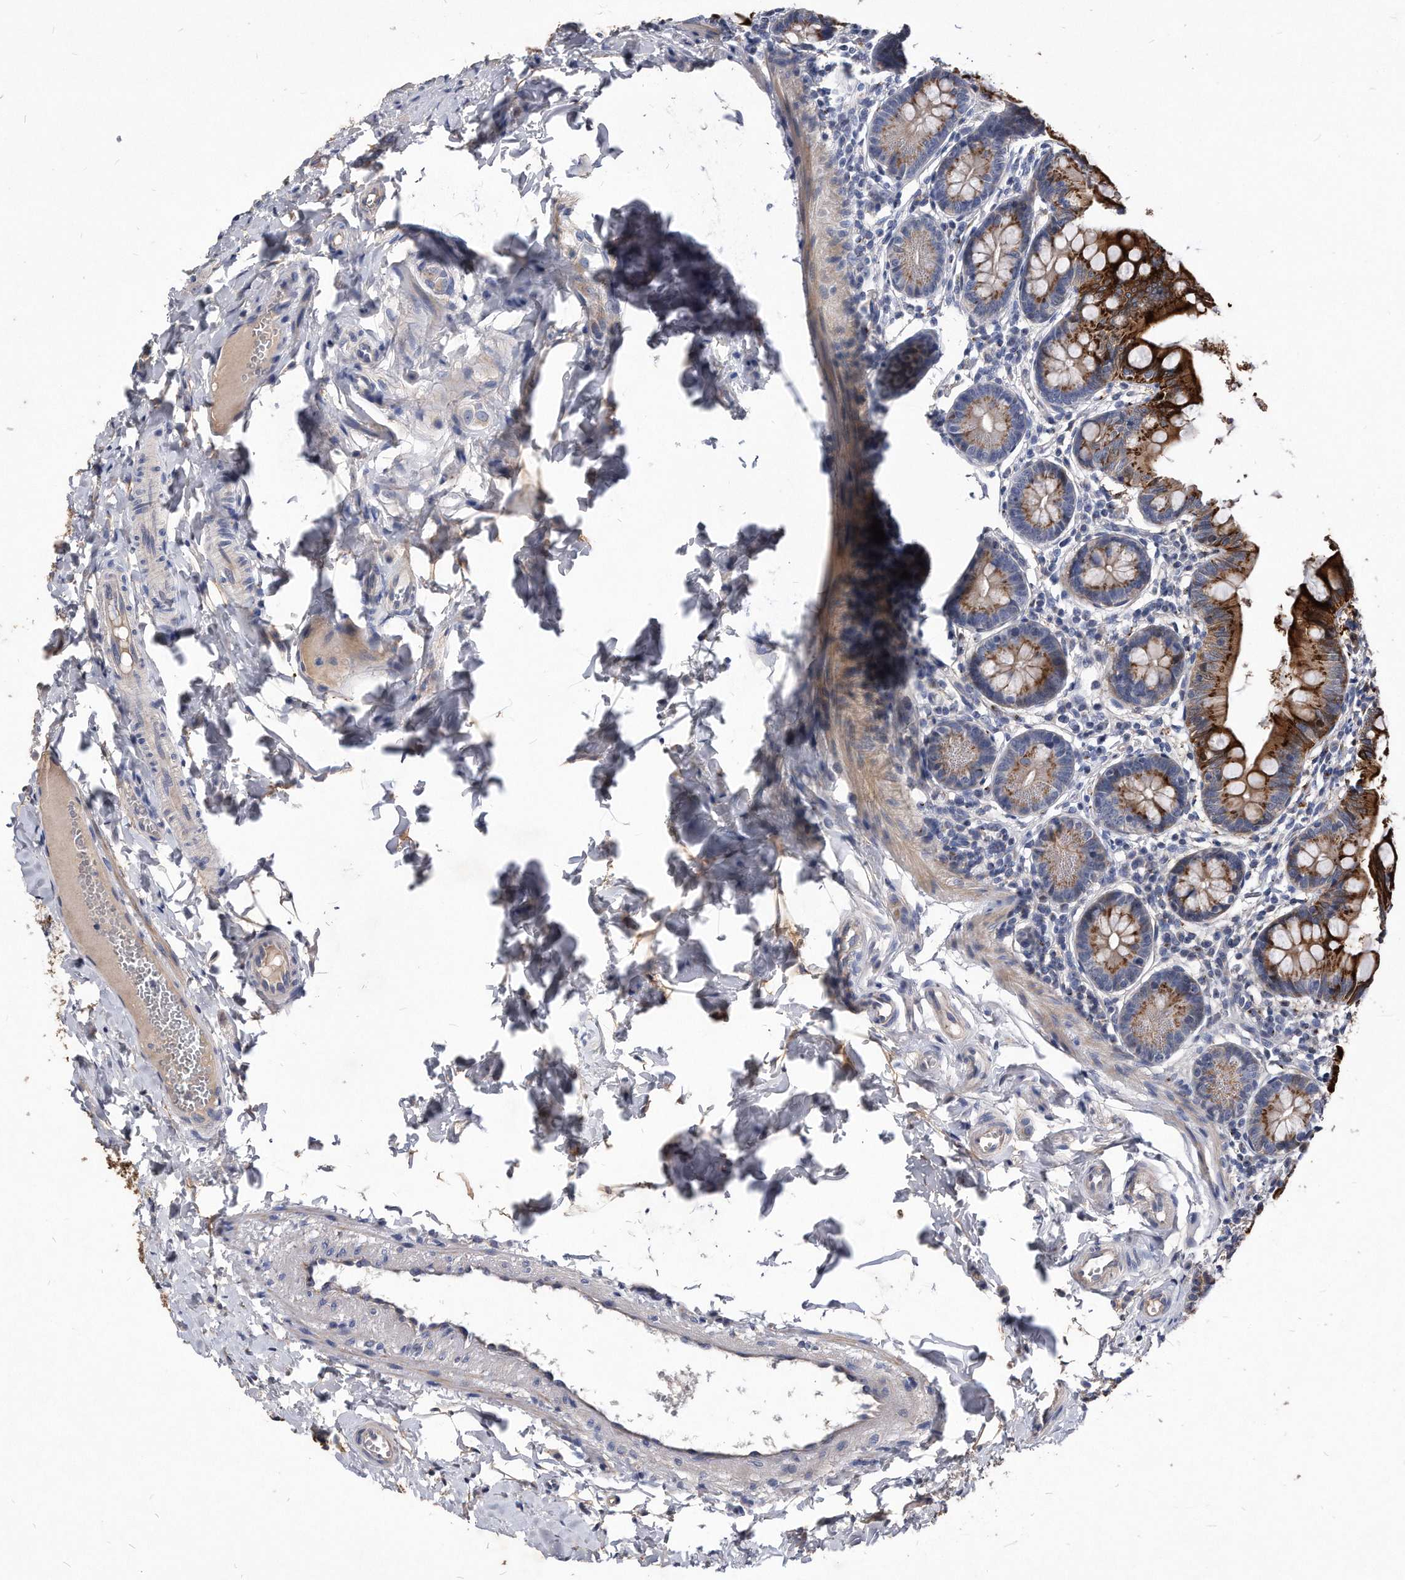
{"staining": {"intensity": "strong", "quantity": ">75%", "location": "cytoplasmic/membranous"}, "tissue": "small intestine", "cell_type": "Glandular cells", "image_type": "normal", "snomed": [{"axis": "morphology", "description": "Normal tissue, NOS"}, {"axis": "topography", "description": "Small intestine"}], "caption": "Immunohistochemical staining of normal small intestine reveals high levels of strong cytoplasmic/membranous expression in about >75% of glandular cells. Nuclei are stained in blue.", "gene": "MGAT4A", "patient": {"sex": "male", "age": 7}}